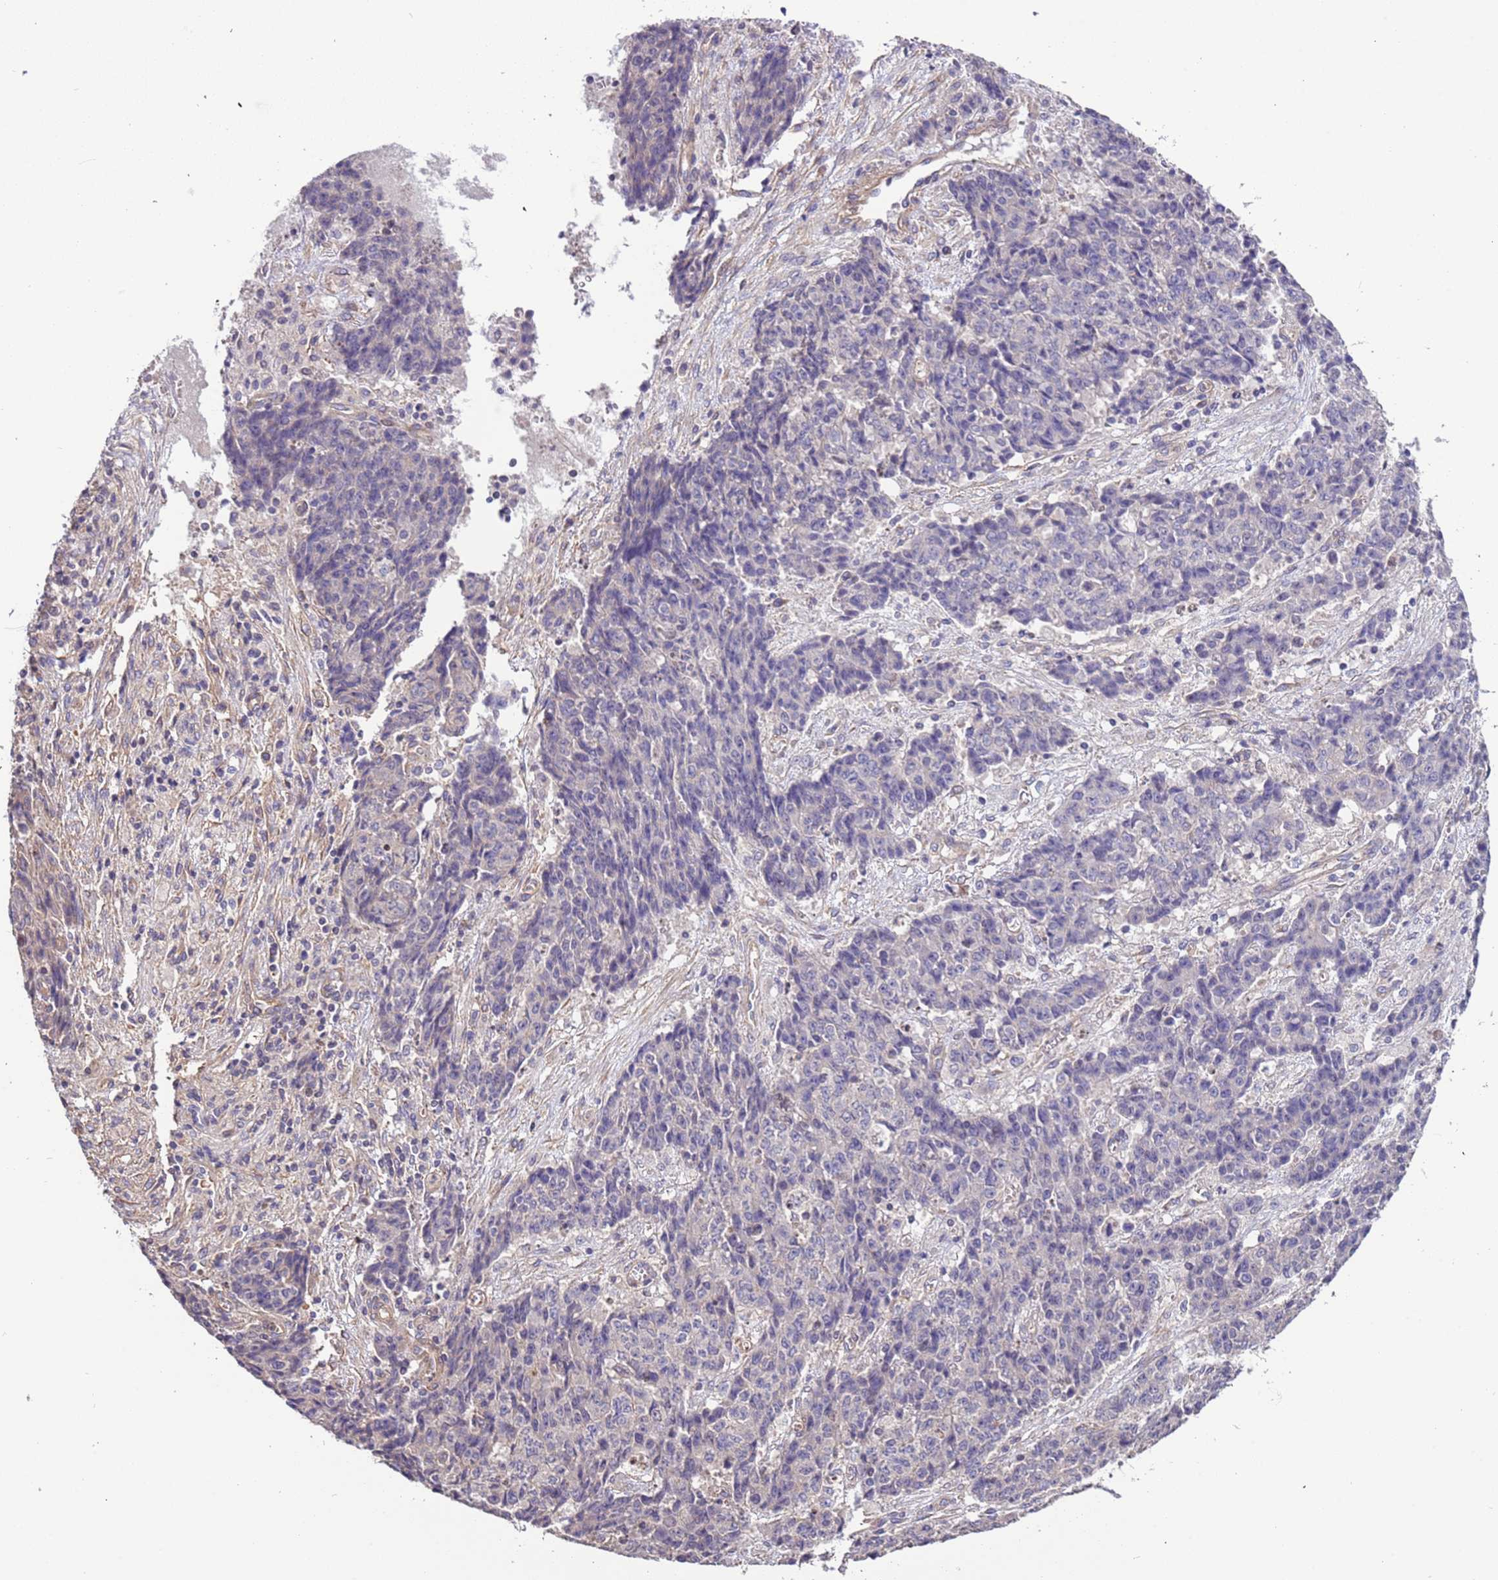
{"staining": {"intensity": "negative", "quantity": "none", "location": "none"}, "tissue": "ovarian cancer", "cell_type": "Tumor cells", "image_type": "cancer", "snomed": [{"axis": "morphology", "description": "Carcinoma, endometroid"}, {"axis": "topography", "description": "Ovary"}], "caption": "Immunohistochemical staining of ovarian endometroid carcinoma displays no significant staining in tumor cells.", "gene": "LAMB4", "patient": {"sex": "female", "age": 42}}